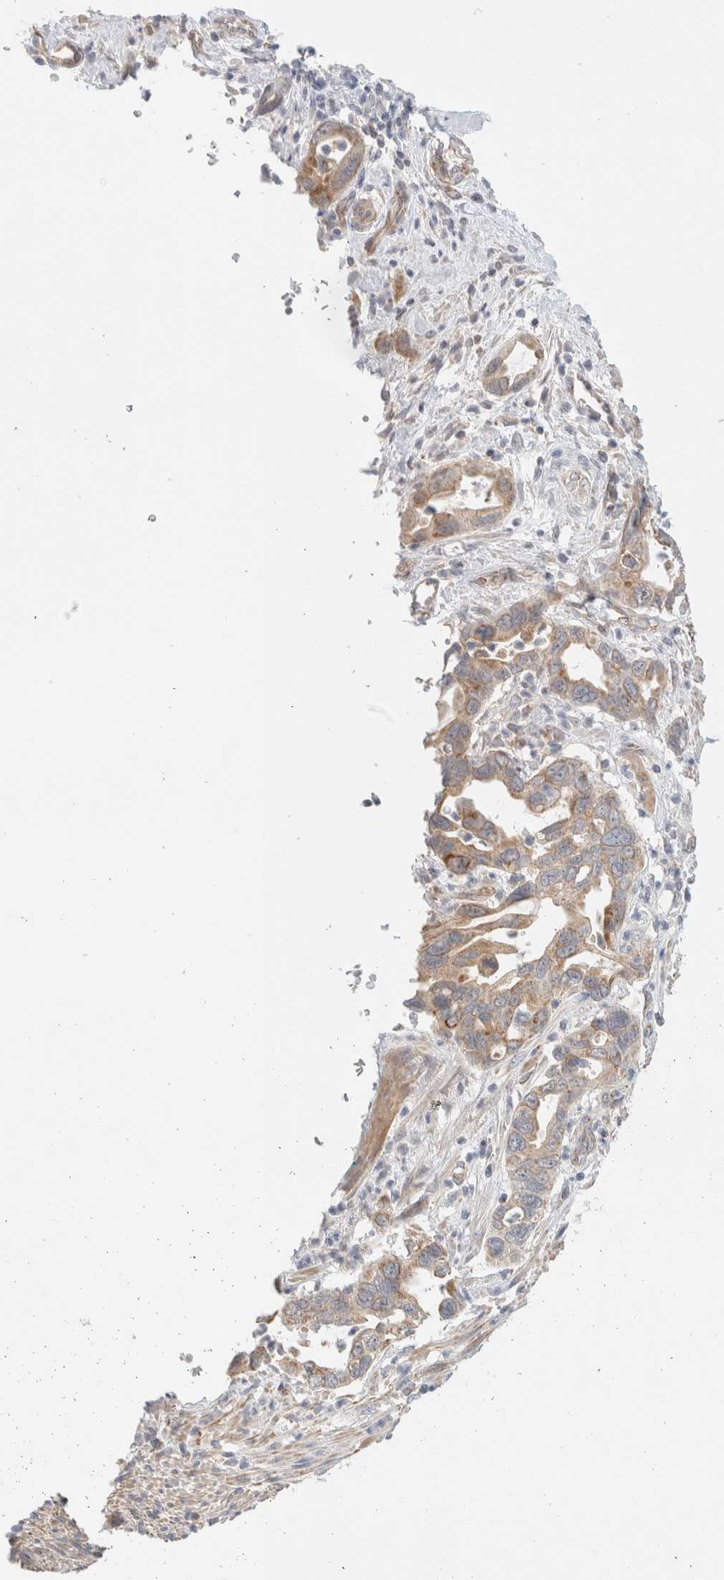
{"staining": {"intensity": "moderate", "quantity": ">75%", "location": "cytoplasmic/membranous"}, "tissue": "pancreatic cancer", "cell_type": "Tumor cells", "image_type": "cancer", "snomed": [{"axis": "morphology", "description": "Adenocarcinoma, NOS"}, {"axis": "topography", "description": "Pancreas"}], "caption": "Pancreatic adenocarcinoma stained with immunohistochemistry reveals moderate cytoplasmic/membranous positivity in about >75% of tumor cells.", "gene": "MRM3", "patient": {"sex": "female", "age": 70}}